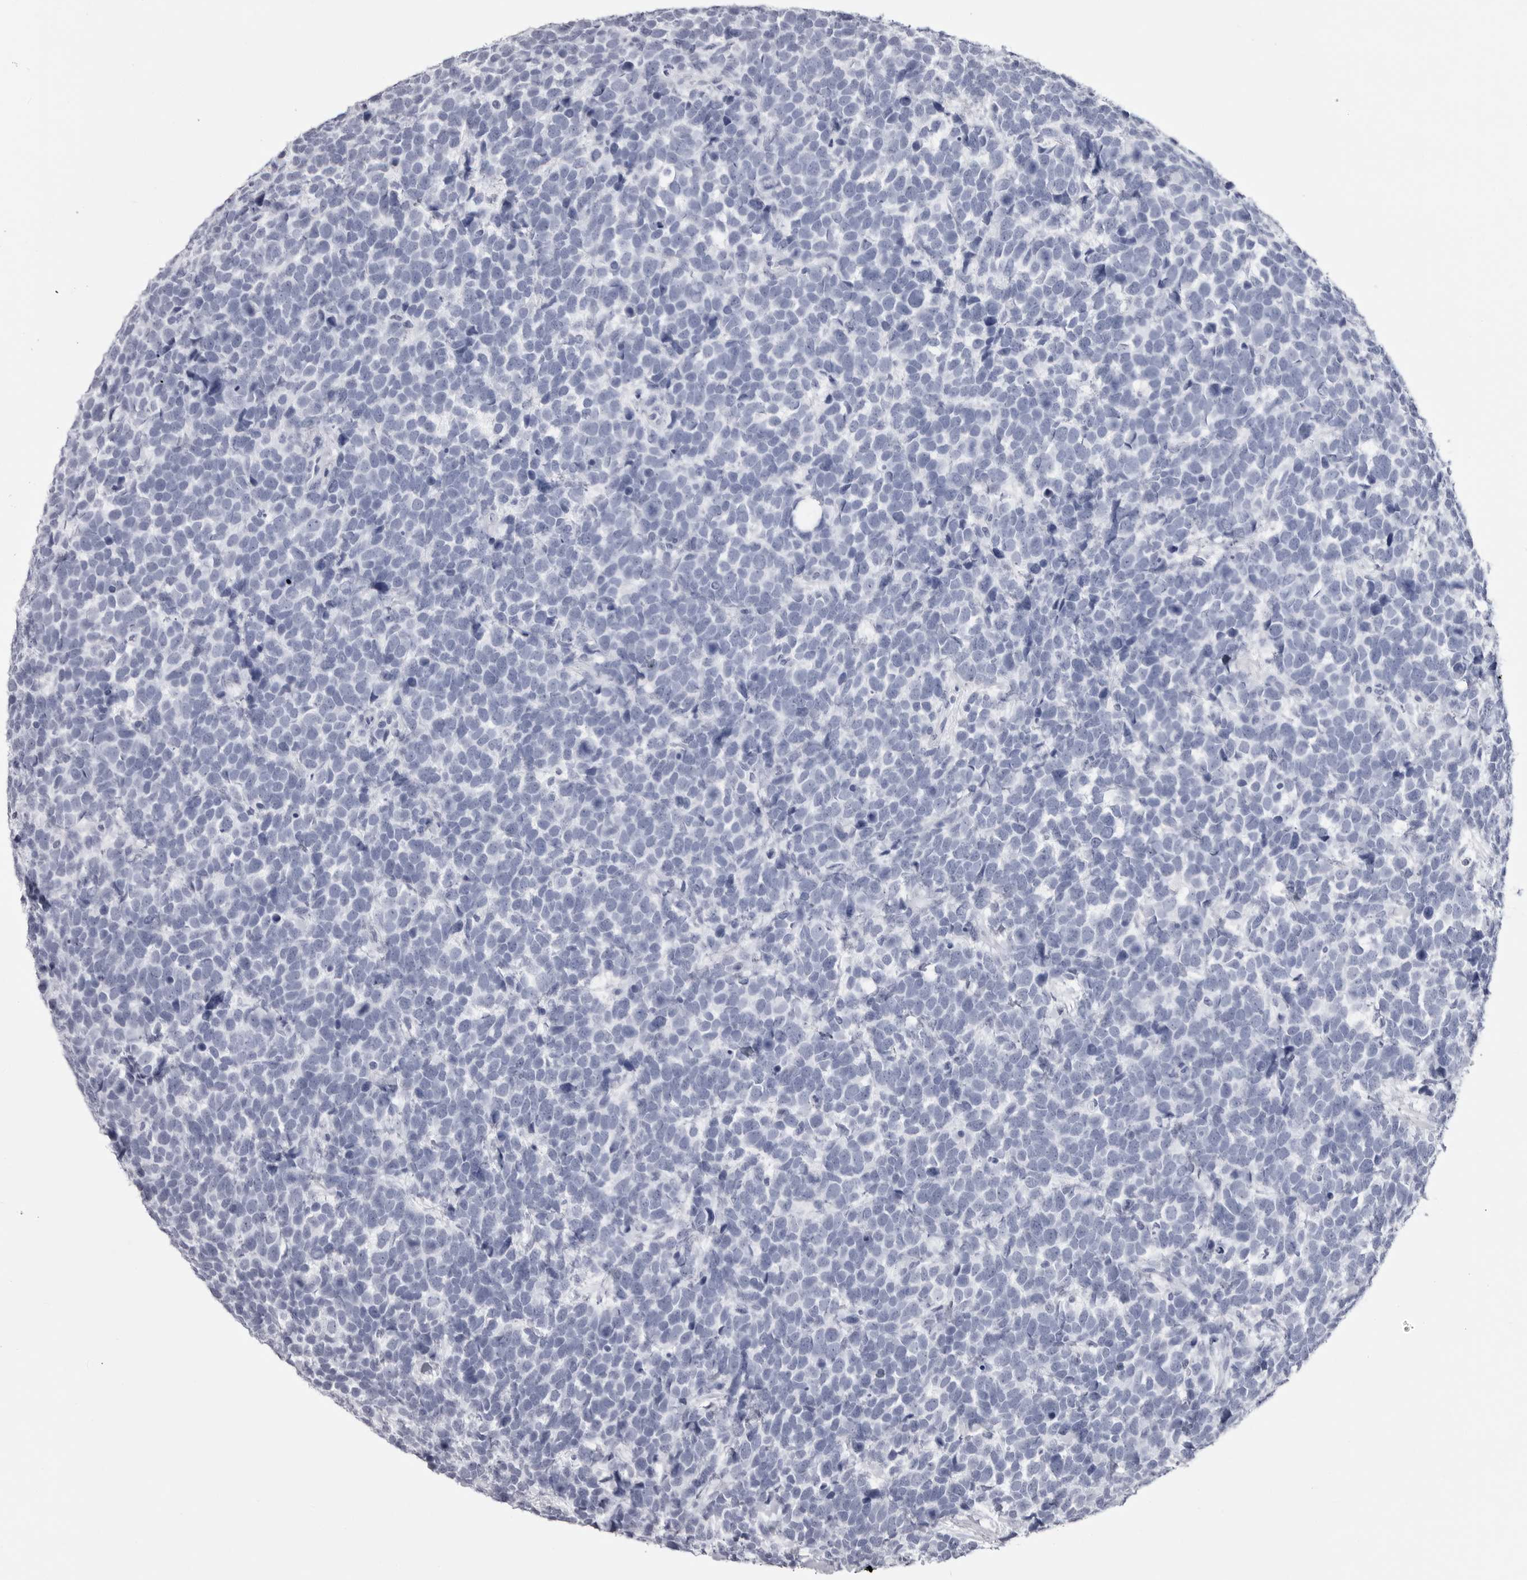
{"staining": {"intensity": "negative", "quantity": "none", "location": "none"}, "tissue": "urothelial cancer", "cell_type": "Tumor cells", "image_type": "cancer", "snomed": [{"axis": "morphology", "description": "Urothelial carcinoma, High grade"}, {"axis": "topography", "description": "Urinary bladder"}], "caption": "Immunohistochemistry (IHC) micrograph of urothelial cancer stained for a protein (brown), which exhibits no positivity in tumor cells.", "gene": "STAP2", "patient": {"sex": "female", "age": 82}}